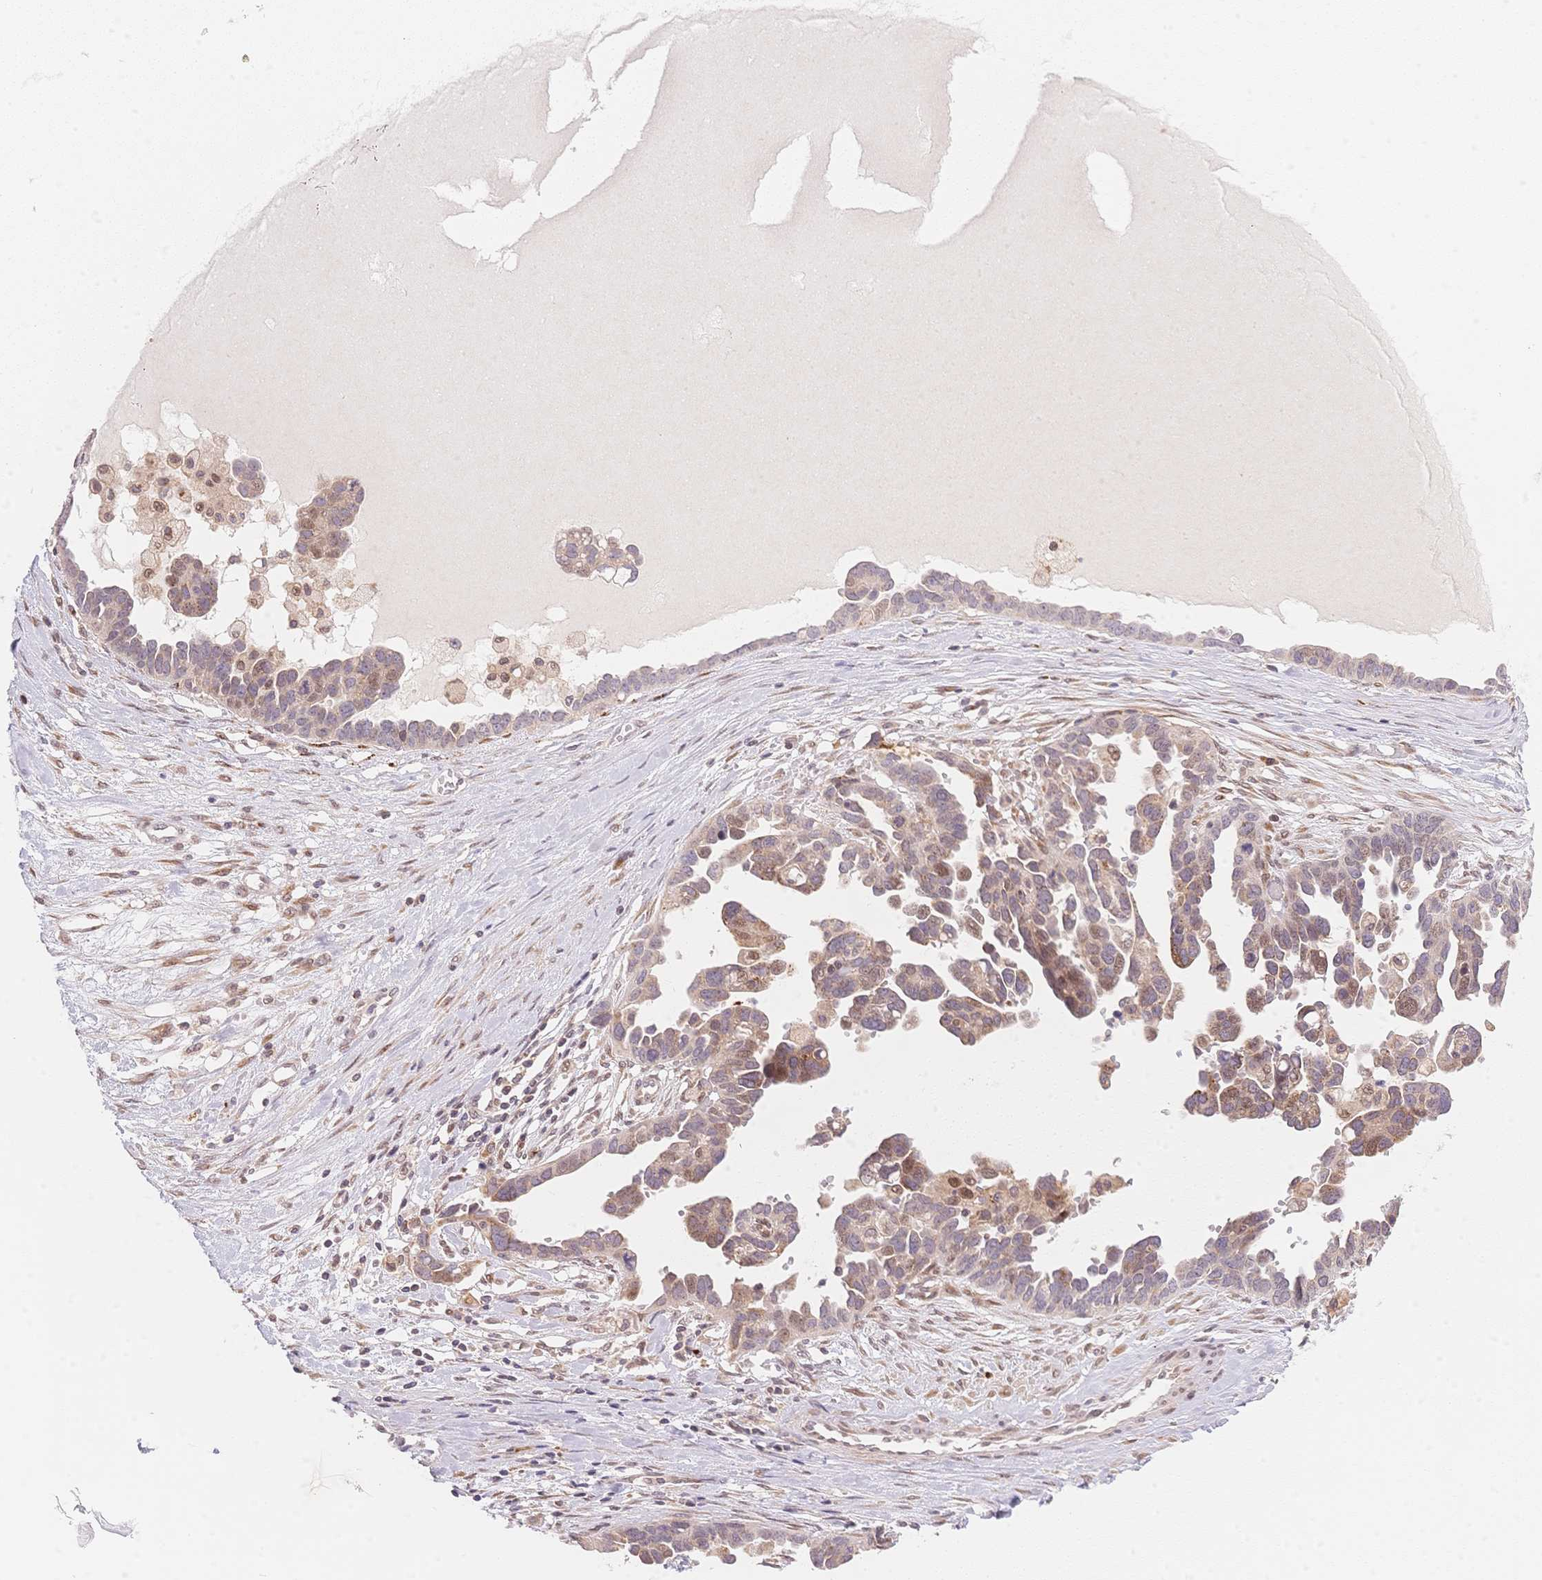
{"staining": {"intensity": "weak", "quantity": ">75%", "location": "cytoplasmic/membranous,nuclear"}, "tissue": "ovarian cancer", "cell_type": "Tumor cells", "image_type": "cancer", "snomed": [{"axis": "morphology", "description": "Cystadenocarcinoma, serous, NOS"}, {"axis": "topography", "description": "Ovary"}], "caption": "Ovarian serous cystadenocarcinoma was stained to show a protein in brown. There is low levels of weak cytoplasmic/membranous and nuclear expression in approximately >75% of tumor cells.", "gene": "STK39", "patient": {"sex": "female", "age": 54}}